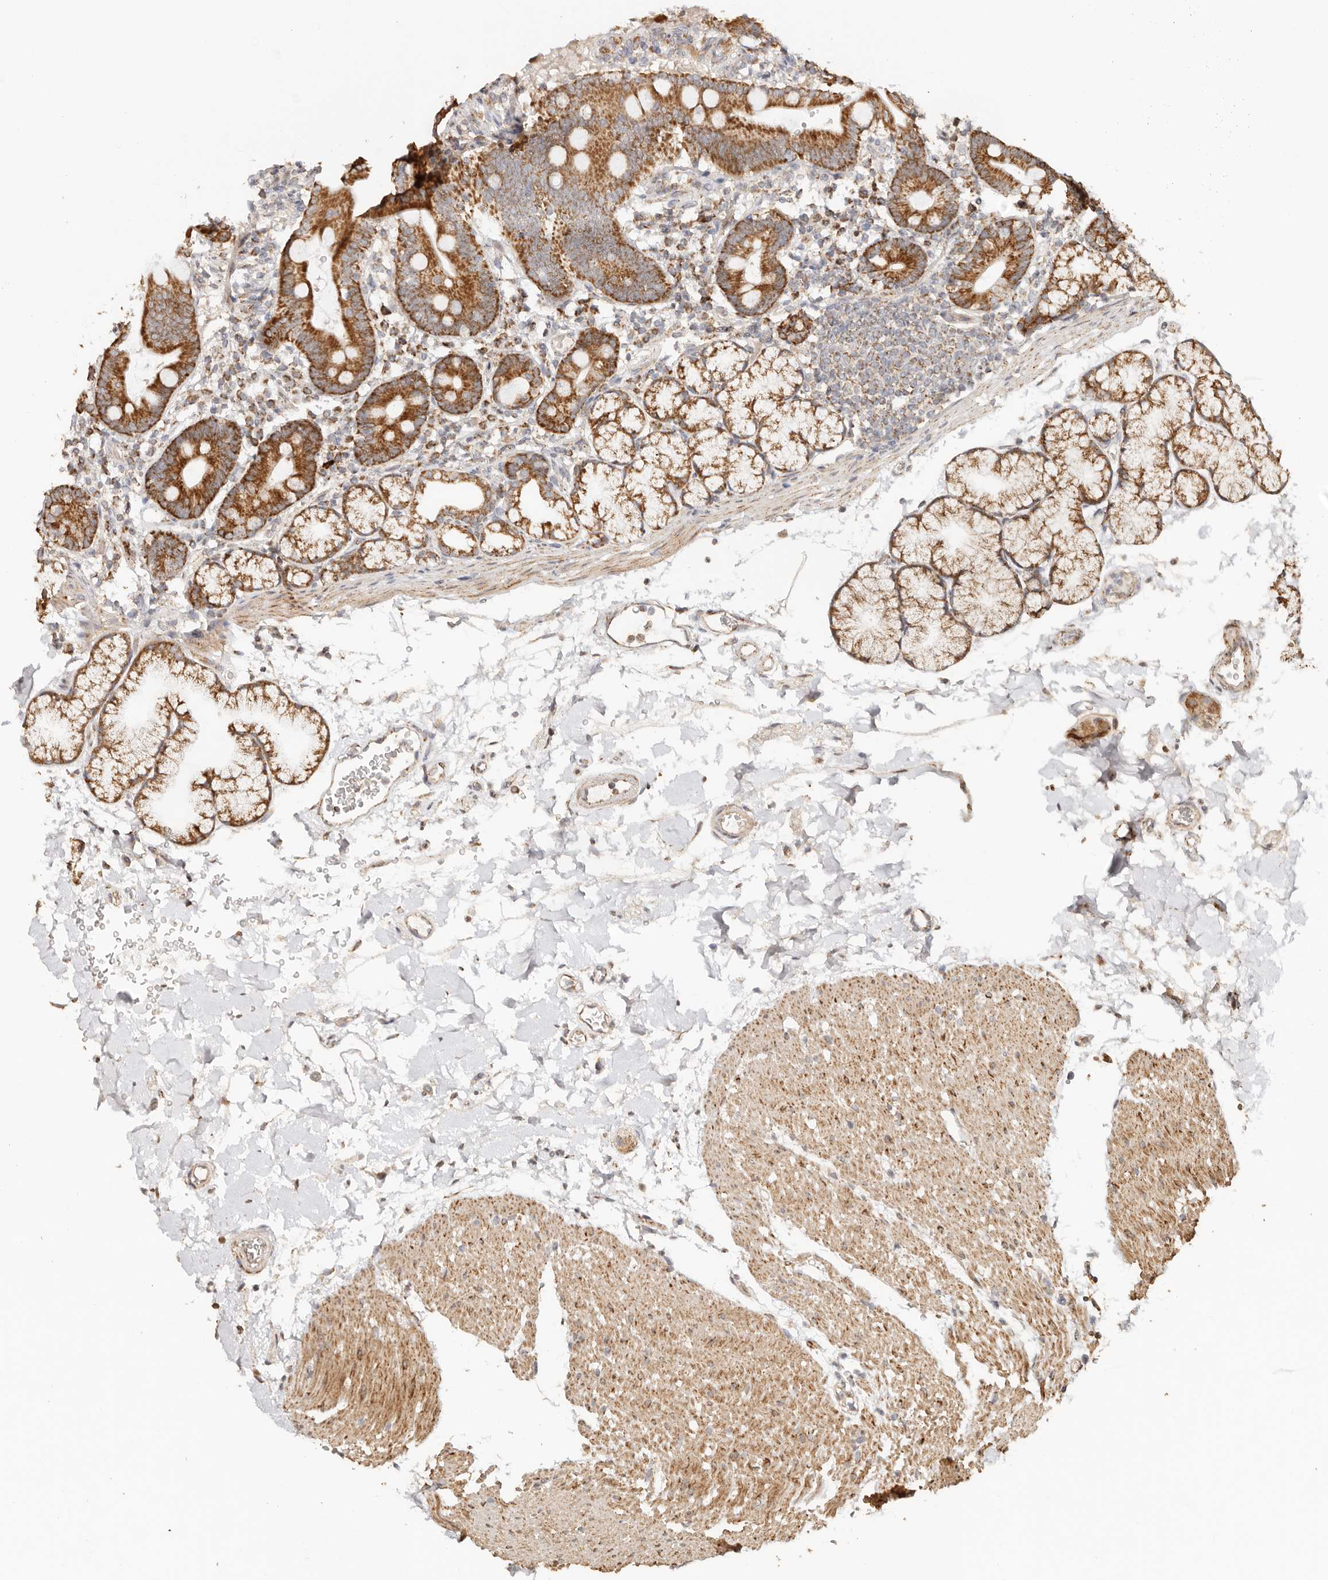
{"staining": {"intensity": "strong", "quantity": ">75%", "location": "cytoplasmic/membranous"}, "tissue": "duodenum", "cell_type": "Glandular cells", "image_type": "normal", "snomed": [{"axis": "morphology", "description": "Normal tissue, NOS"}, {"axis": "topography", "description": "Duodenum"}], "caption": "Brown immunohistochemical staining in benign human duodenum shows strong cytoplasmic/membranous staining in about >75% of glandular cells. (brown staining indicates protein expression, while blue staining denotes nuclei).", "gene": "NDUFB11", "patient": {"sex": "male", "age": 54}}